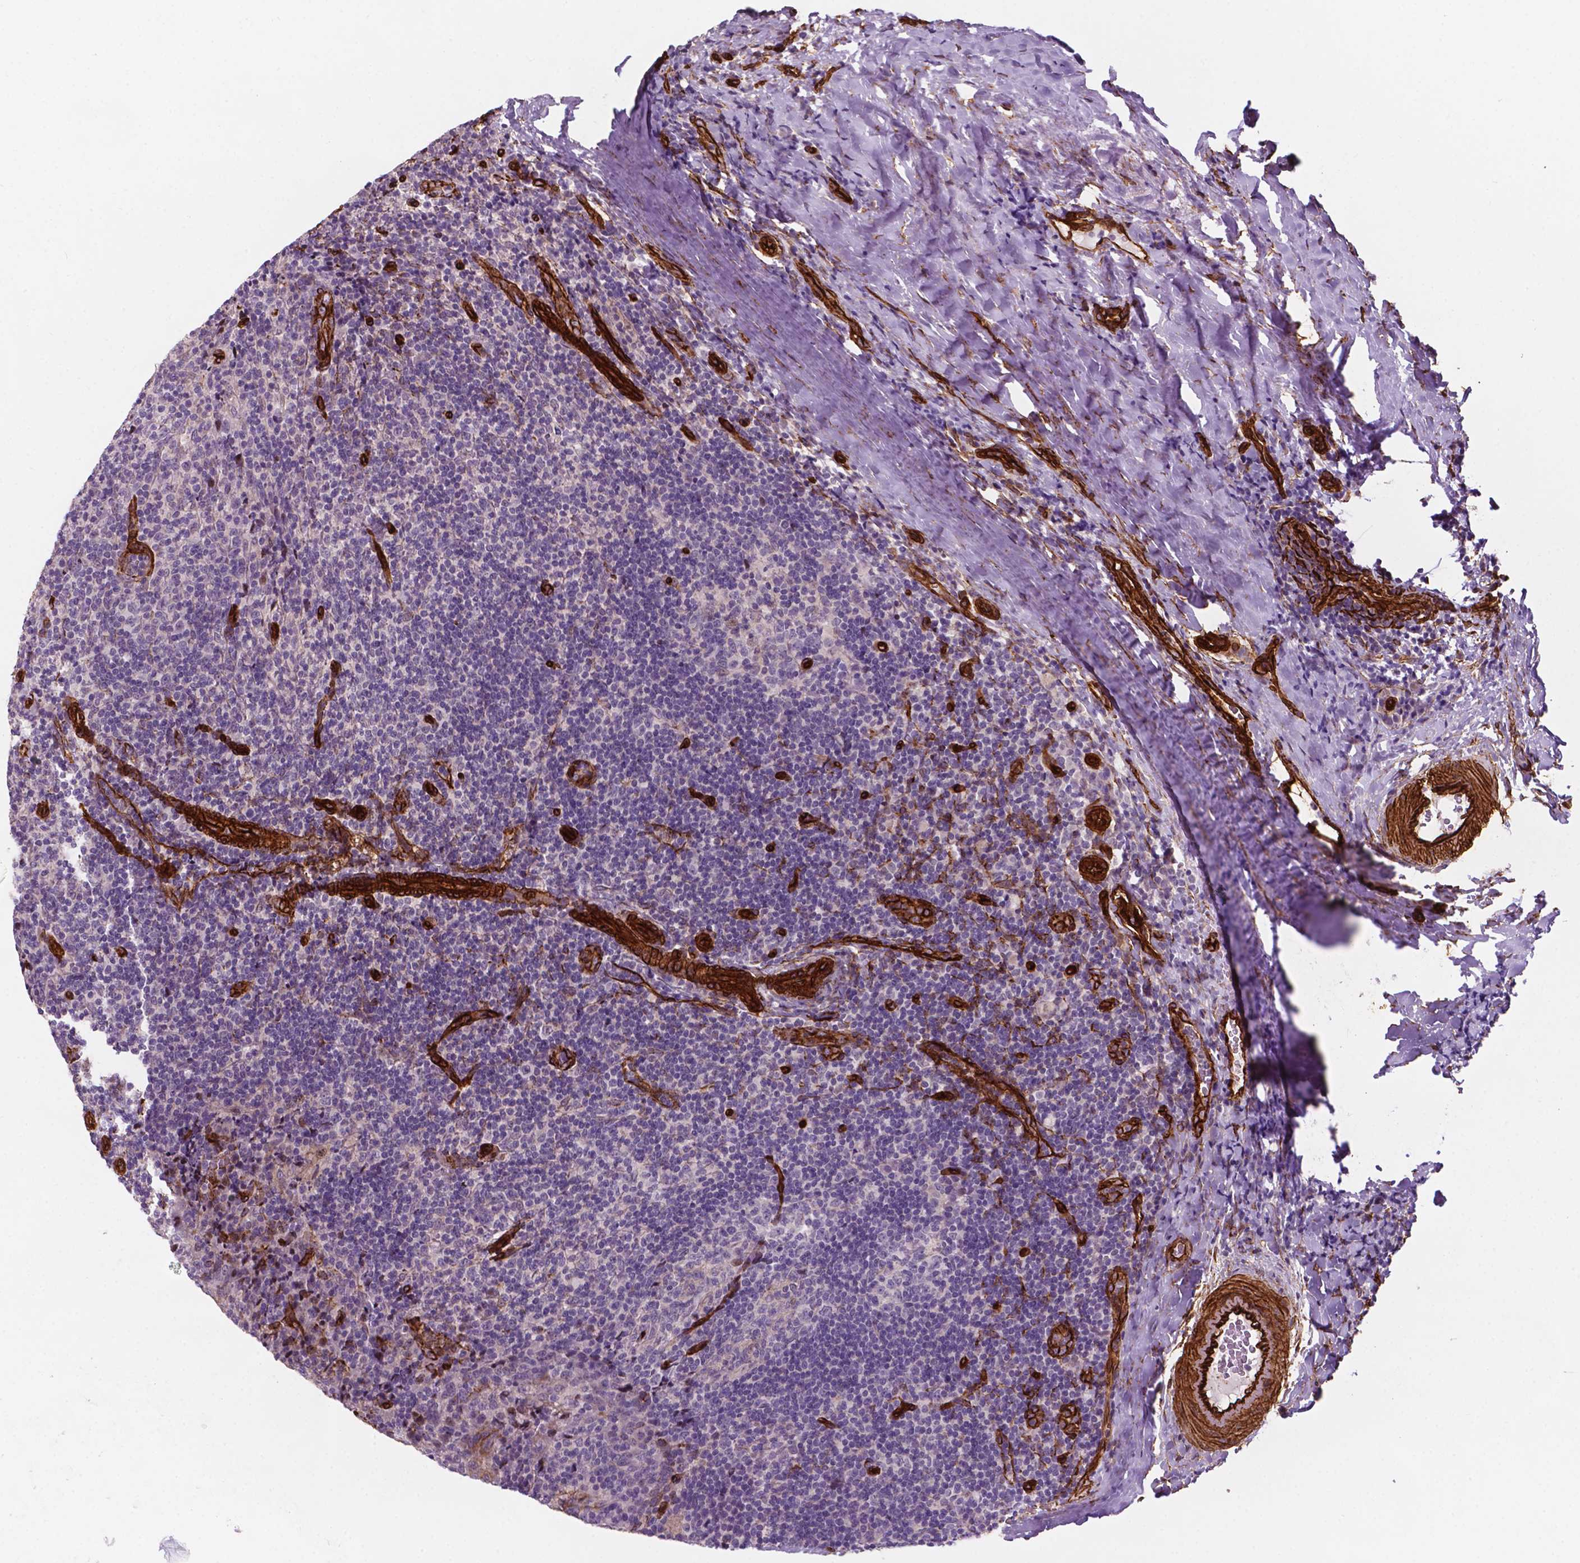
{"staining": {"intensity": "negative", "quantity": "none", "location": "none"}, "tissue": "tonsil", "cell_type": "Germinal center cells", "image_type": "normal", "snomed": [{"axis": "morphology", "description": "Normal tissue, NOS"}, {"axis": "topography", "description": "Tonsil"}], "caption": "Immunohistochemistry image of unremarkable tonsil stained for a protein (brown), which displays no expression in germinal center cells. (IHC, brightfield microscopy, high magnification).", "gene": "EGFL8", "patient": {"sex": "male", "age": 17}}